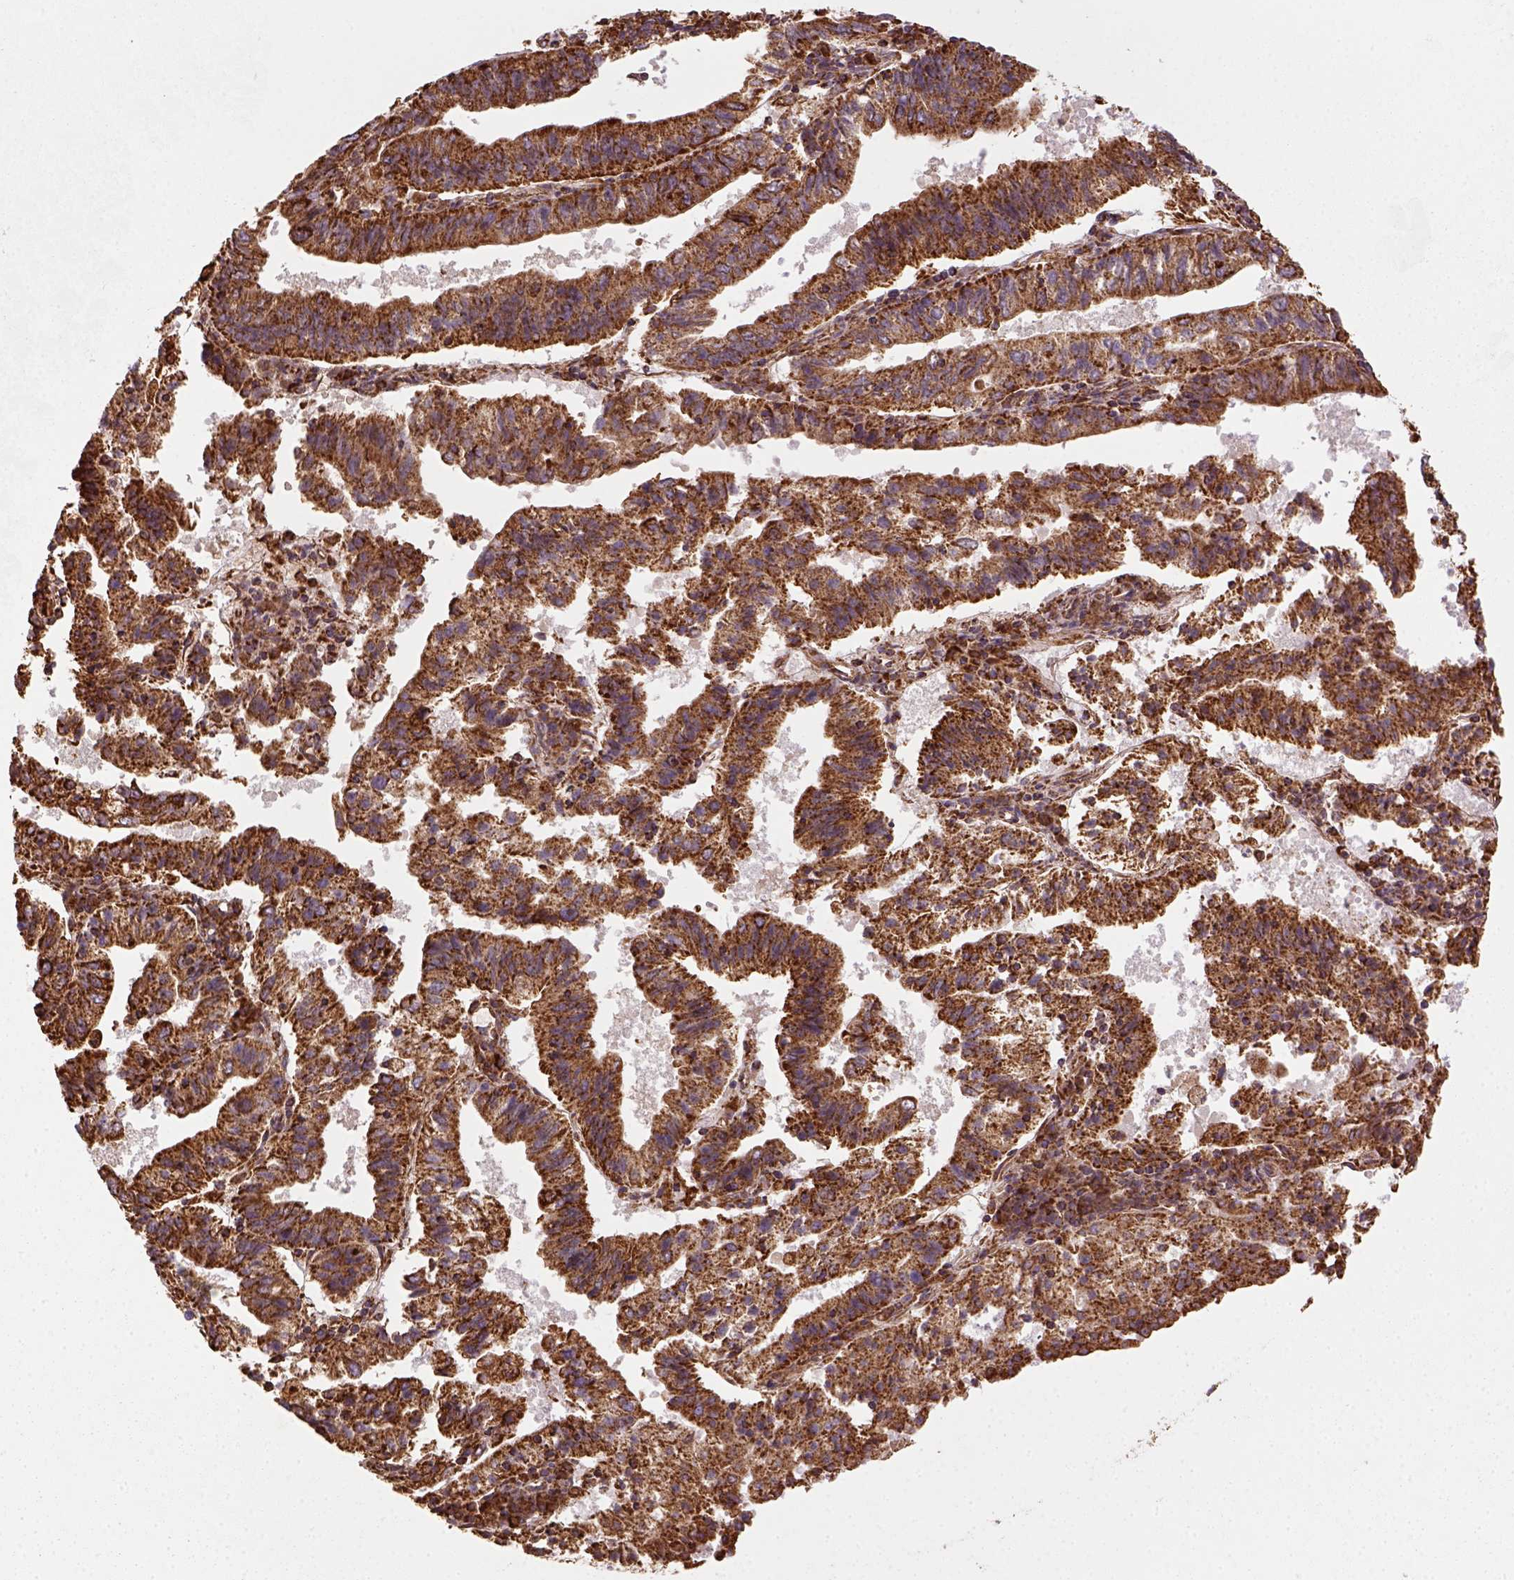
{"staining": {"intensity": "strong", "quantity": ">75%", "location": "cytoplasmic/membranous"}, "tissue": "endometrial cancer", "cell_type": "Tumor cells", "image_type": "cancer", "snomed": [{"axis": "morphology", "description": "Adenocarcinoma, NOS"}, {"axis": "topography", "description": "Endometrium"}], "caption": "High-magnification brightfield microscopy of adenocarcinoma (endometrial) stained with DAB (brown) and counterstained with hematoxylin (blue). tumor cells exhibit strong cytoplasmic/membranous positivity is present in about>75% of cells. The staining was performed using DAB (3,3'-diaminobenzidine), with brown indicating positive protein expression. Nuclei are stained blue with hematoxylin.", "gene": "MAPK8IP3", "patient": {"sex": "female", "age": 82}}